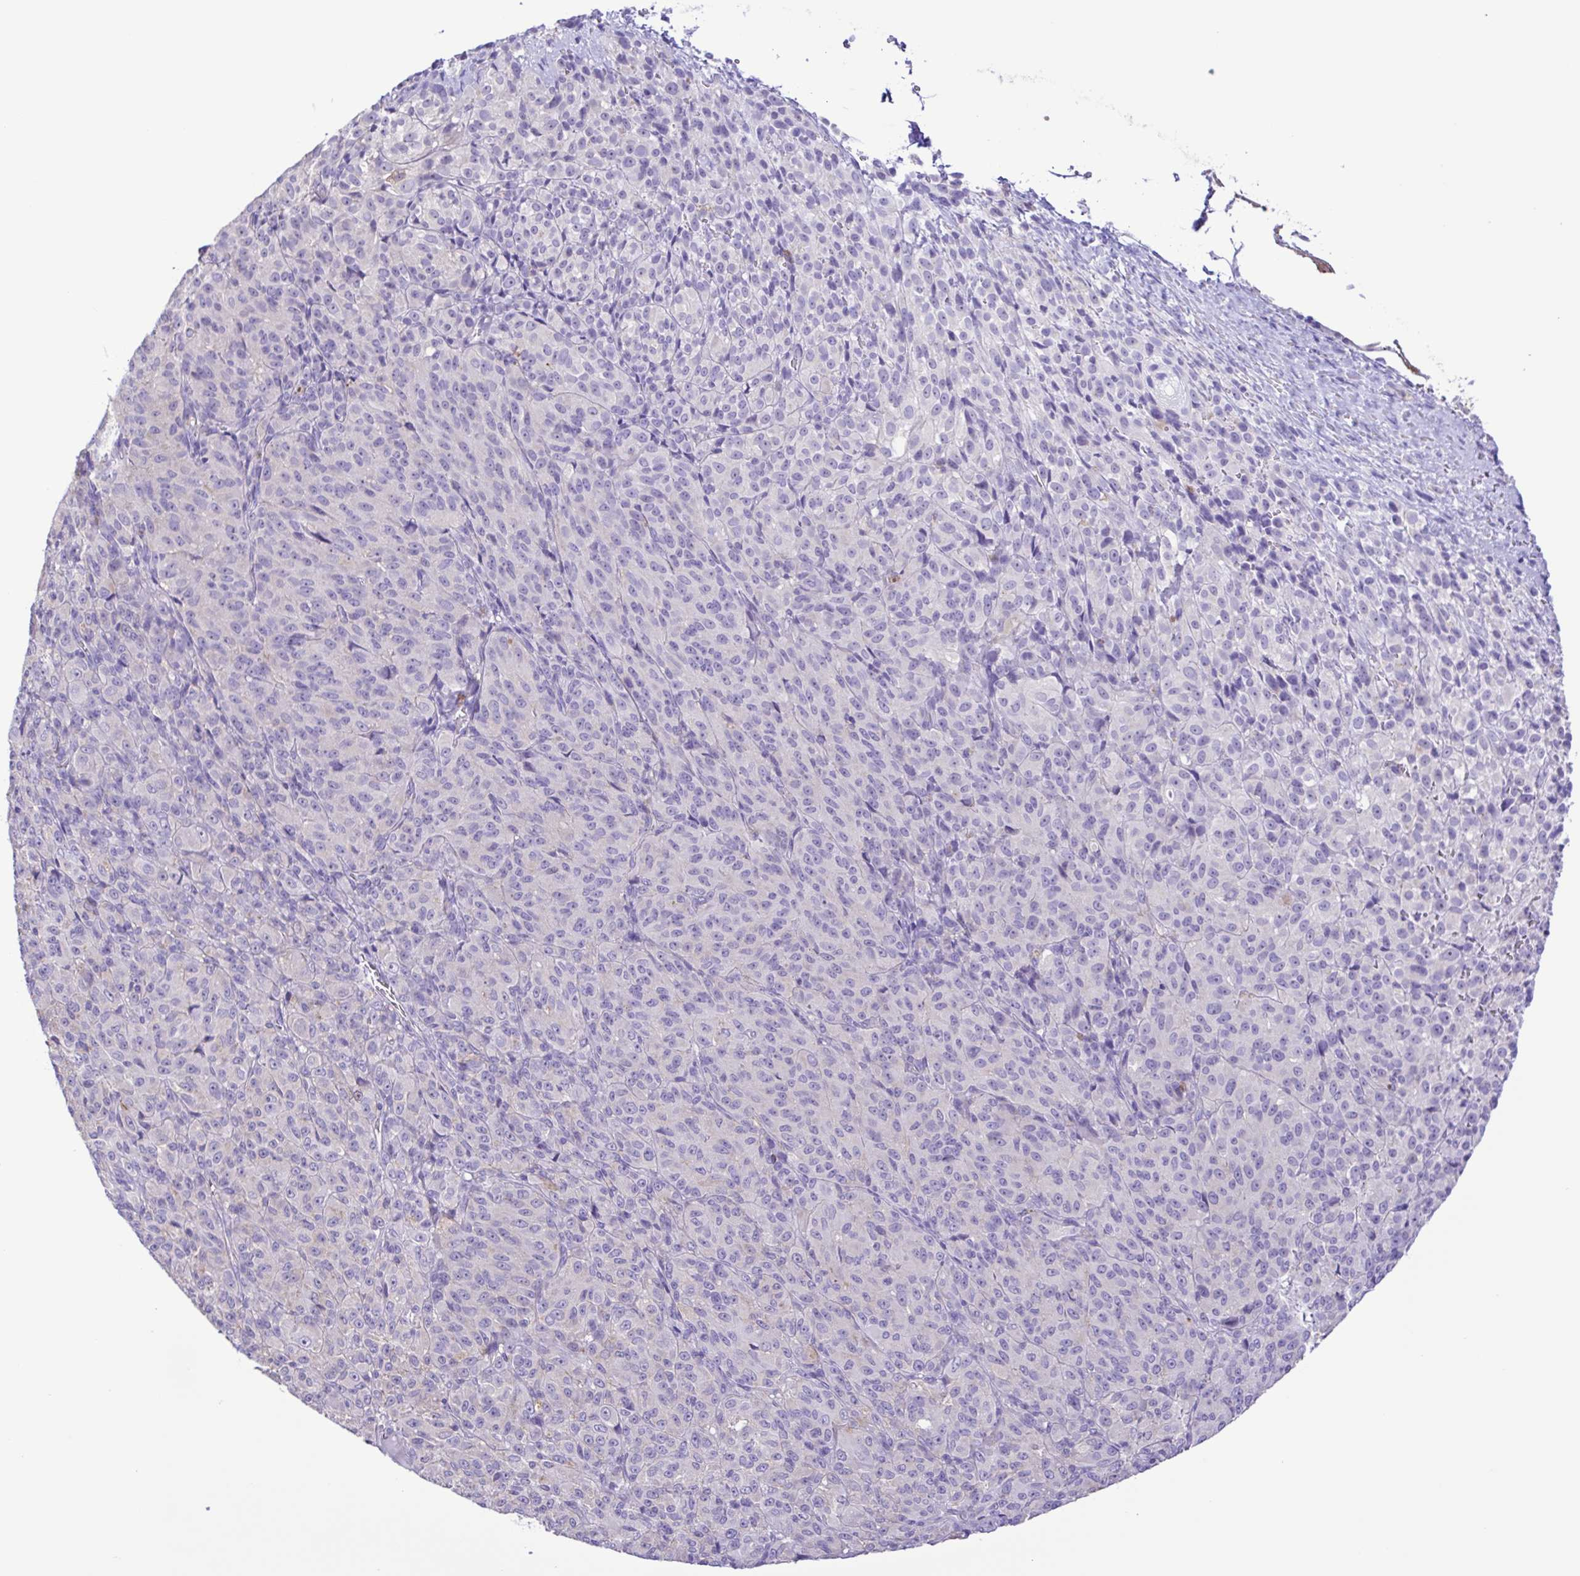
{"staining": {"intensity": "negative", "quantity": "none", "location": "none"}, "tissue": "melanoma", "cell_type": "Tumor cells", "image_type": "cancer", "snomed": [{"axis": "morphology", "description": "Malignant melanoma, Metastatic site"}, {"axis": "topography", "description": "Brain"}], "caption": "Immunohistochemical staining of malignant melanoma (metastatic site) shows no significant expression in tumor cells.", "gene": "CYP17A1", "patient": {"sex": "female", "age": 56}}